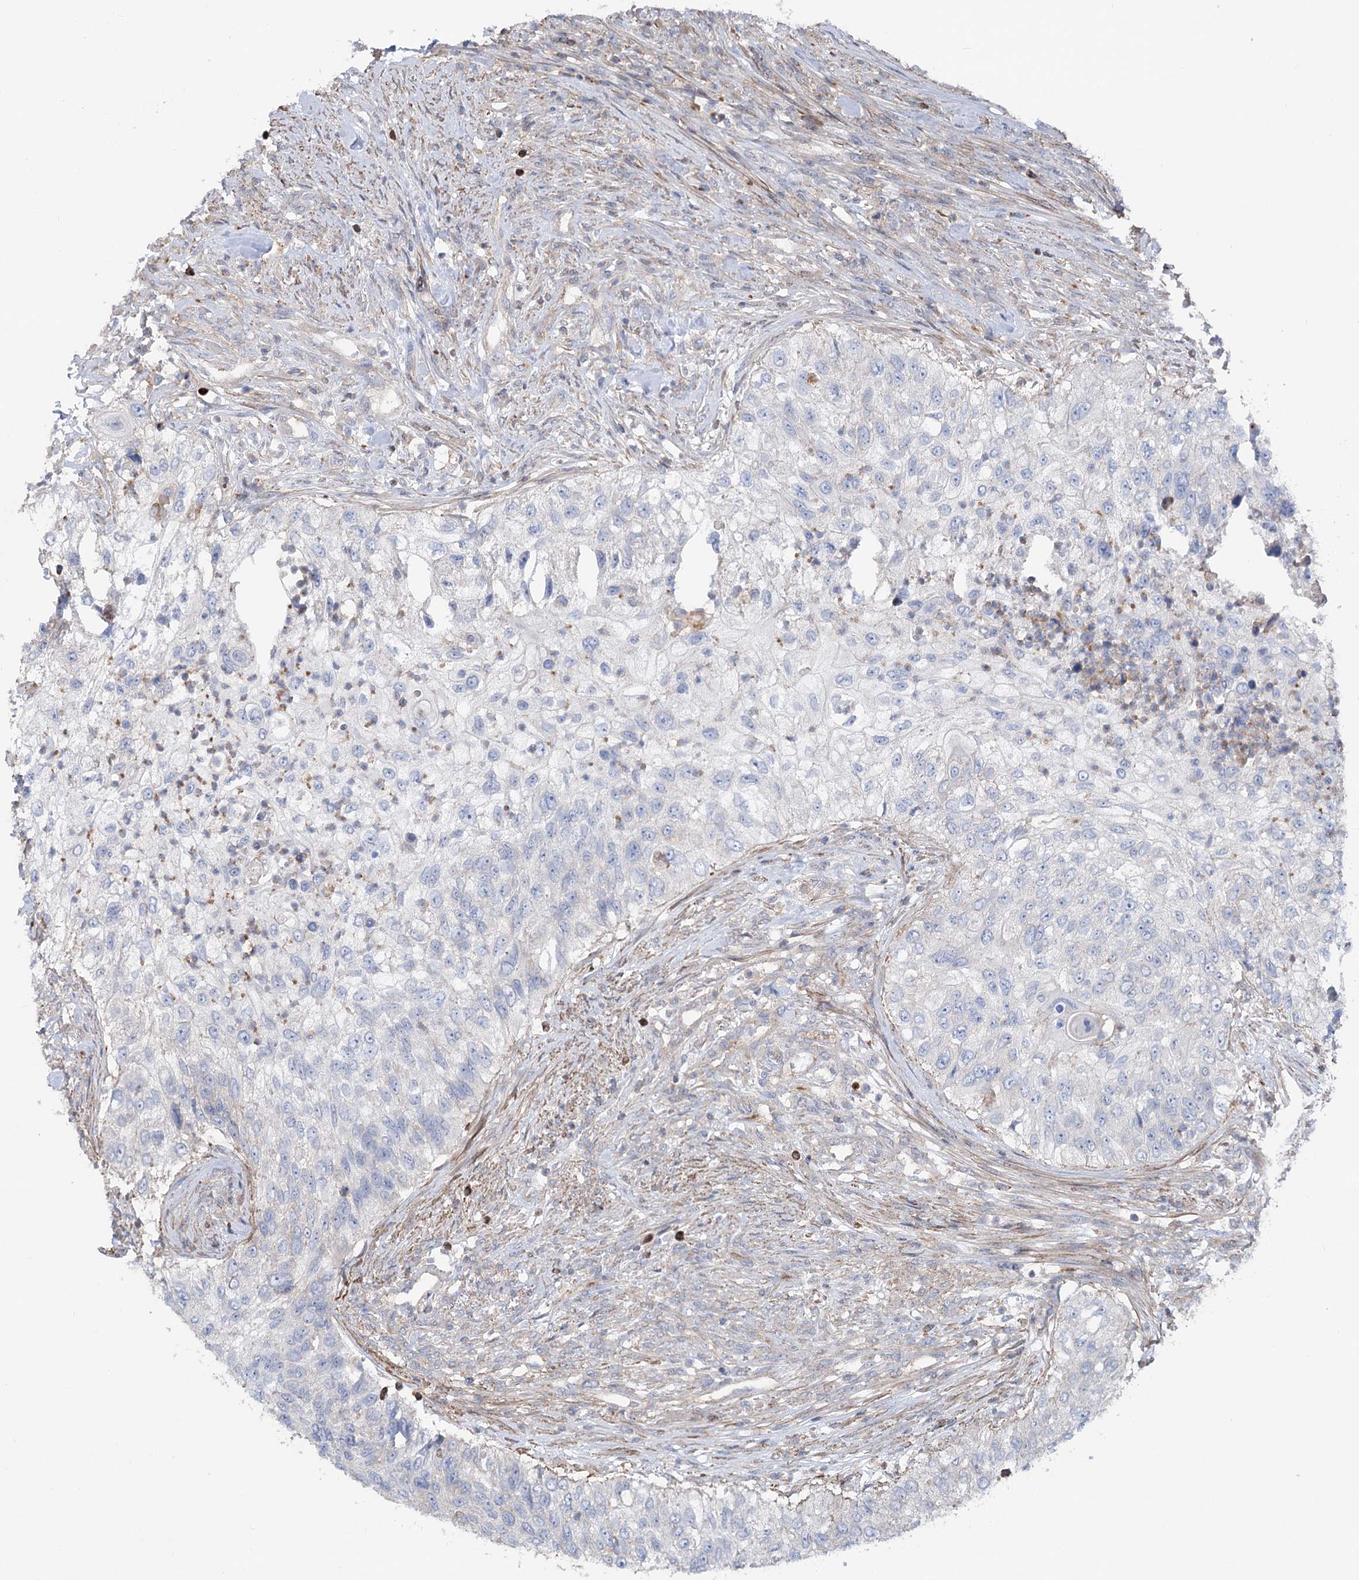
{"staining": {"intensity": "negative", "quantity": "none", "location": "none"}, "tissue": "urothelial cancer", "cell_type": "Tumor cells", "image_type": "cancer", "snomed": [{"axis": "morphology", "description": "Urothelial carcinoma, High grade"}, {"axis": "topography", "description": "Urinary bladder"}], "caption": "Human high-grade urothelial carcinoma stained for a protein using immunohistochemistry reveals no positivity in tumor cells.", "gene": "LARP1B", "patient": {"sex": "female", "age": 60}}